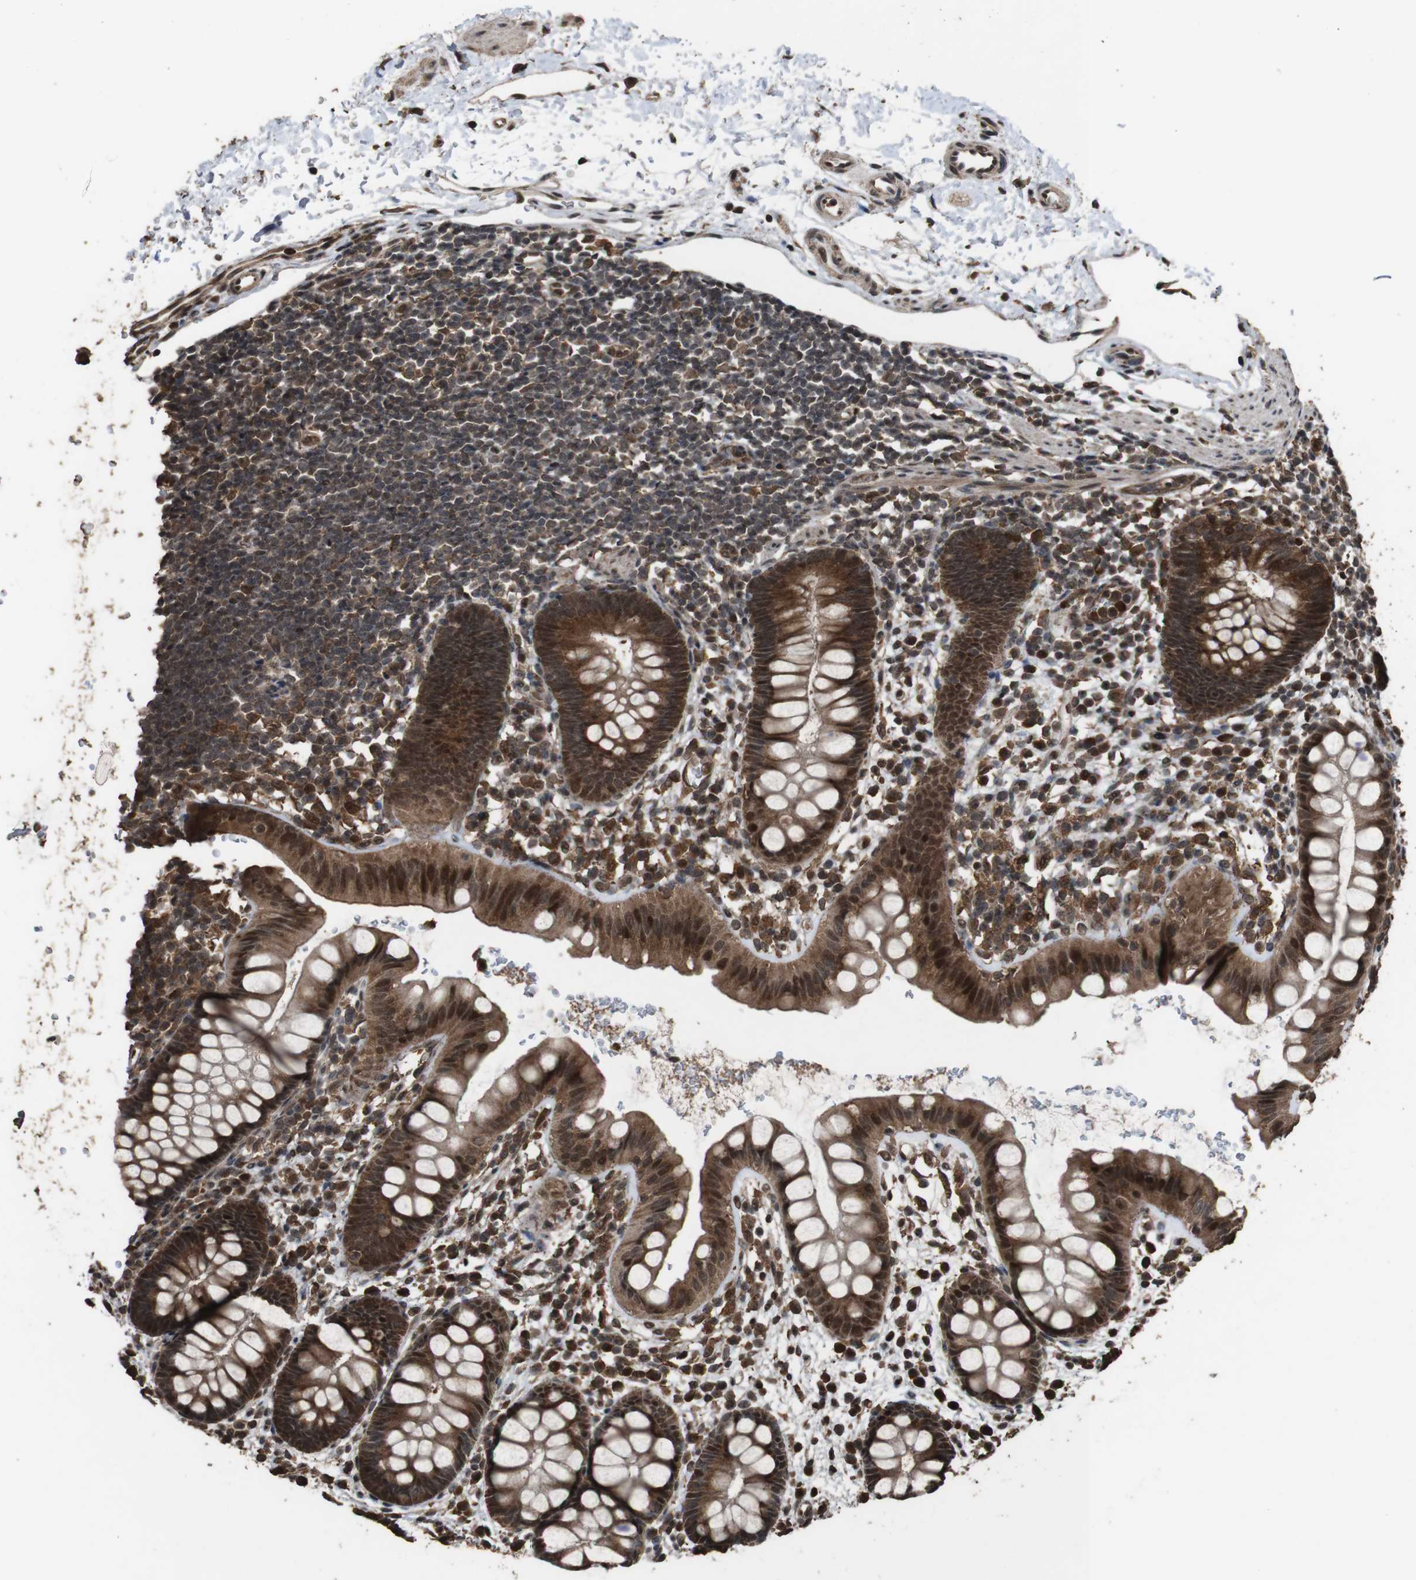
{"staining": {"intensity": "strong", "quantity": ">75%", "location": "cytoplasmic/membranous,nuclear"}, "tissue": "rectum", "cell_type": "Glandular cells", "image_type": "normal", "snomed": [{"axis": "morphology", "description": "Normal tissue, NOS"}, {"axis": "topography", "description": "Rectum"}], "caption": "Immunohistochemistry (IHC) micrograph of unremarkable rectum: human rectum stained using immunohistochemistry shows high levels of strong protein expression localized specifically in the cytoplasmic/membranous,nuclear of glandular cells, appearing as a cytoplasmic/membranous,nuclear brown color.", "gene": "RRAS2", "patient": {"sex": "female", "age": 24}}